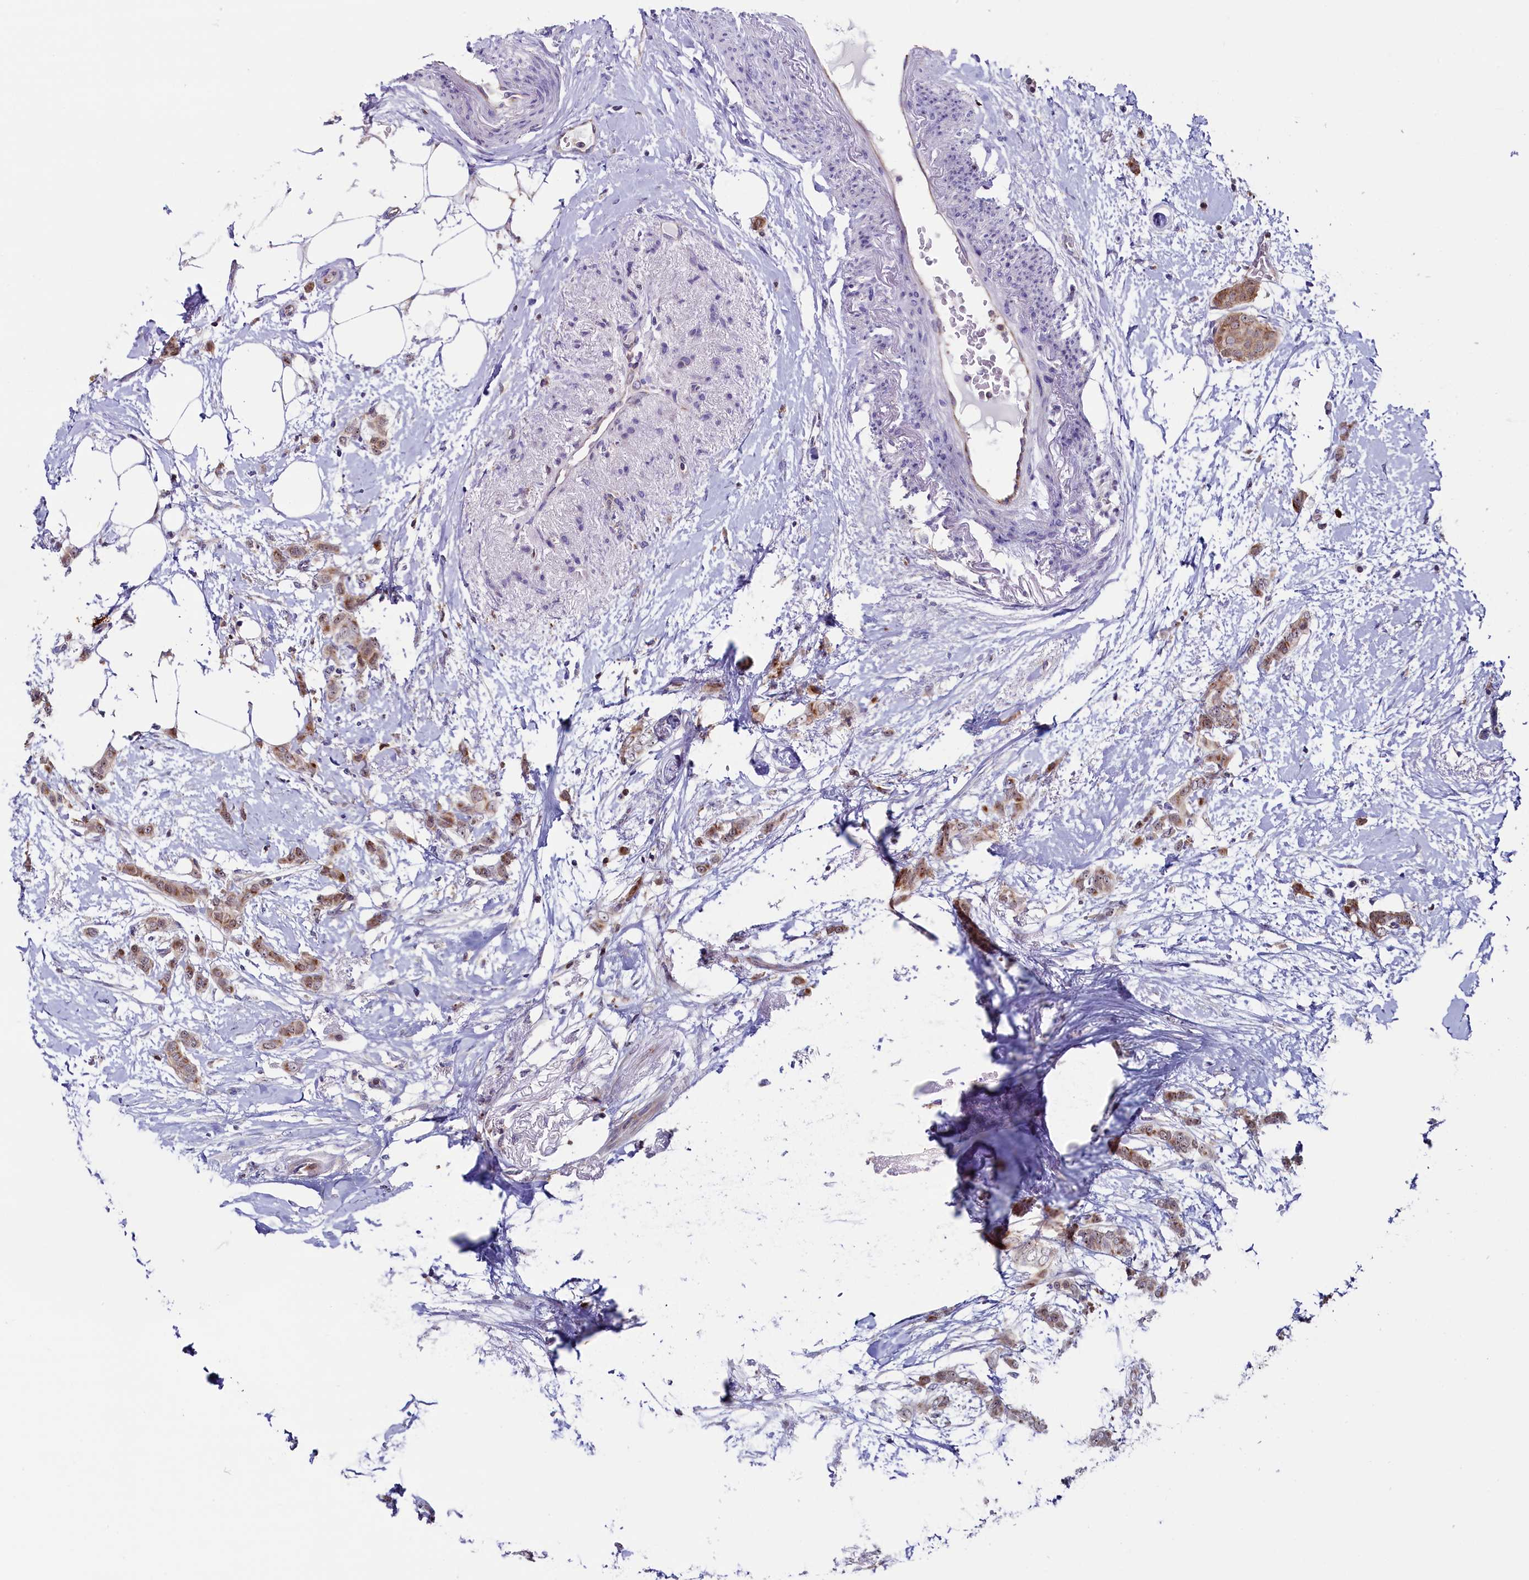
{"staining": {"intensity": "moderate", "quantity": ">75%", "location": "cytoplasmic/membranous"}, "tissue": "breast cancer", "cell_type": "Tumor cells", "image_type": "cancer", "snomed": [{"axis": "morphology", "description": "Duct carcinoma"}, {"axis": "topography", "description": "Breast"}], "caption": "Moderate cytoplasmic/membranous expression for a protein is appreciated in approximately >75% of tumor cells of breast invasive ductal carcinoma using immunohistochemistry.", "gene": "CIAPIN1", "patient": {"sex": "female", "age": 72}}